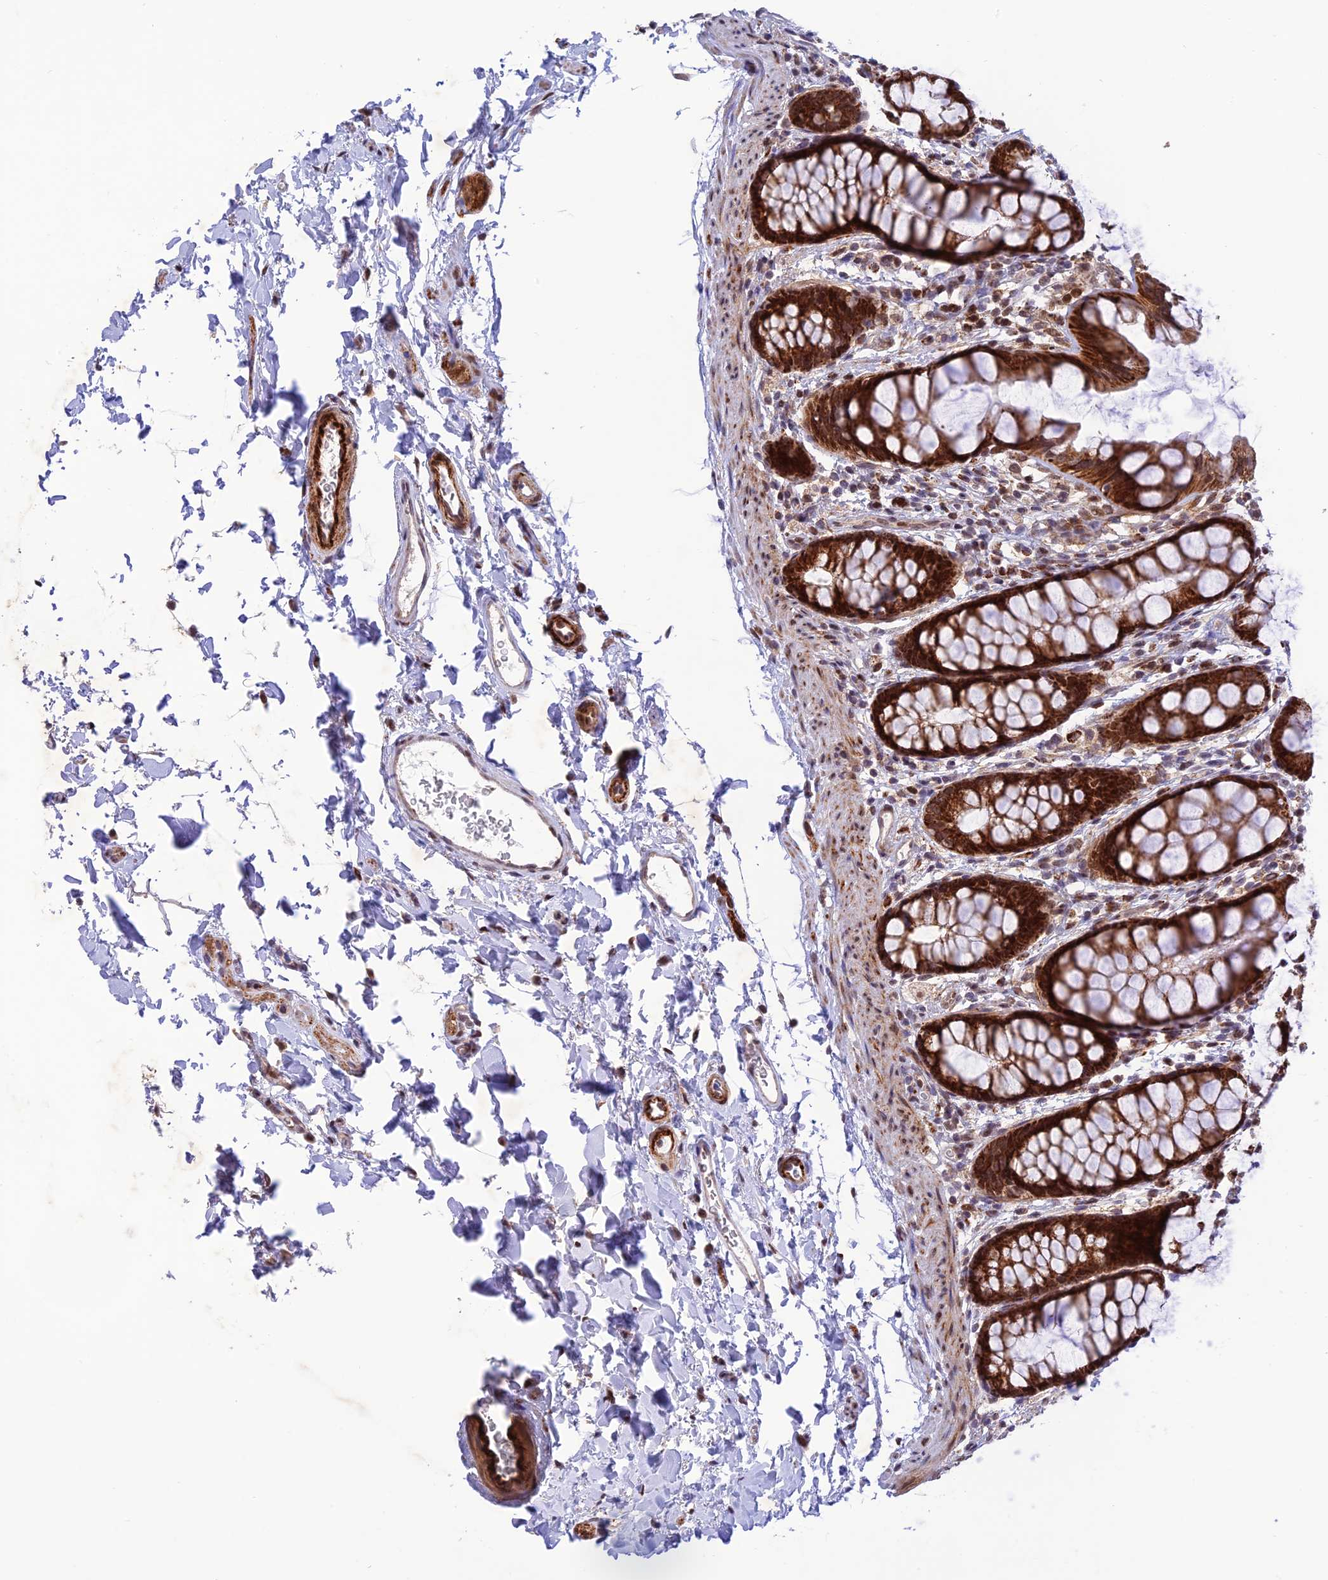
{"staining": {"intensity": "strong", "quantity": ">75%", "location": "cytoplasmic/membranous,nuclear"}, "tissue": "rectum", "cell_type": "Glandular cells", "image_type": "normal", "snomed": [{"axis": "morphology", "description": "Normal tissue, NOS"}, {"axis": "topography", "description": "Rectum"}], "caption": "A photomicrograph showing strong cytoplasmic/membranous,nuclear staining in approximately >75% of glandular cells in benign rectum, as visualized by brown immunohistochemical staining.", "gene": "WDR55", "patient": {"sex": "female", "age": 65}}